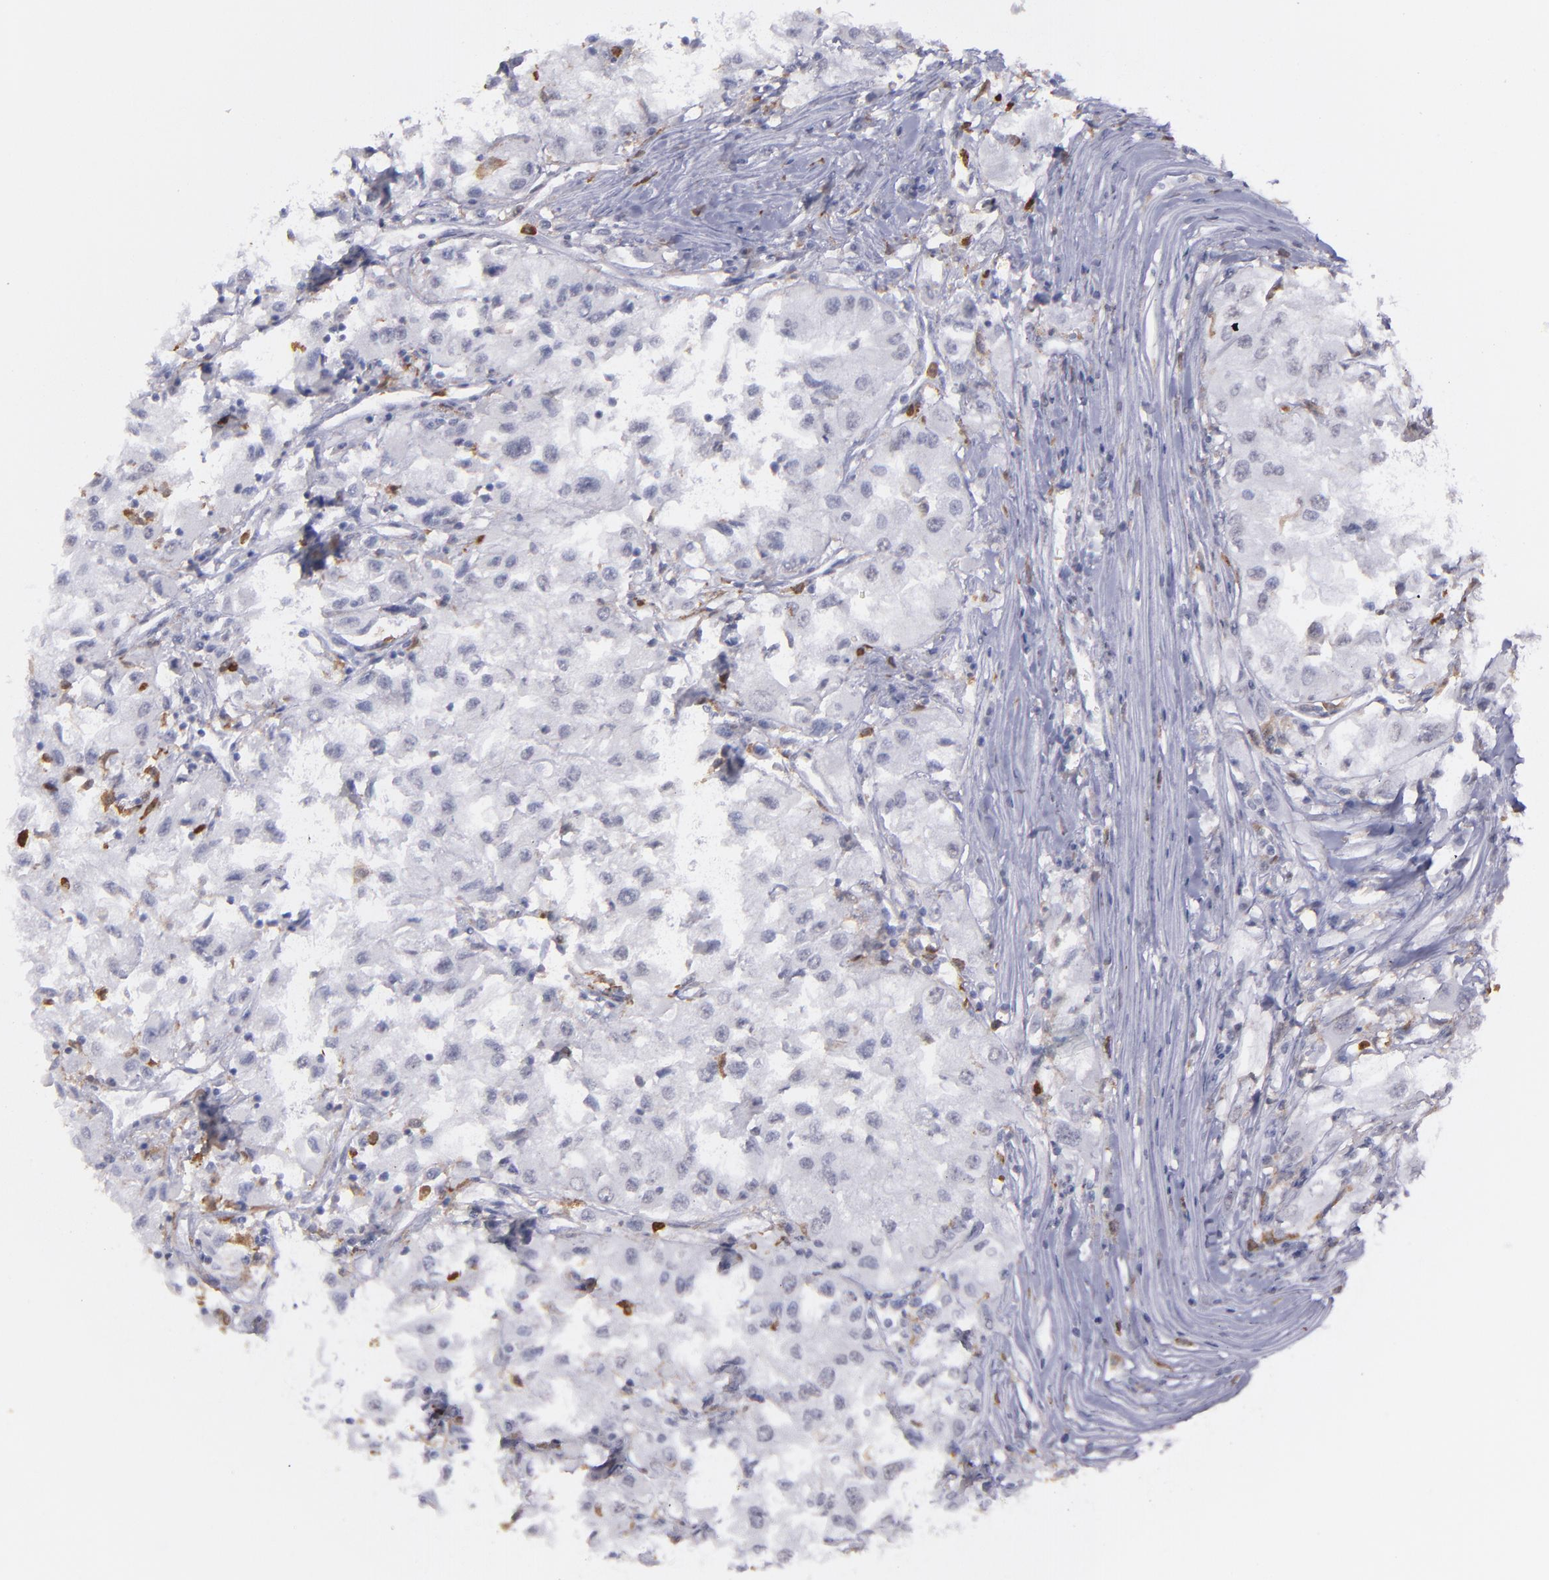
{"staining": {"intensity": "negative", "quantity": "none", "location": "none"}, "tissue": "renal cancer", "cell_type": "Tumor cells", "image_type": "cancer", "snomed": [{"axis": "morphology", "description": "Adenocarcinoma, NOS"}, {"axis": "topography", "description": "Kidney"}], "caption": "This is a micrograph of IHC staining of renal adenocarcinoma, which shows no expression in tumor cells.", "gene": "NCF2", "patient": {"sex": "male", "age": 59}}